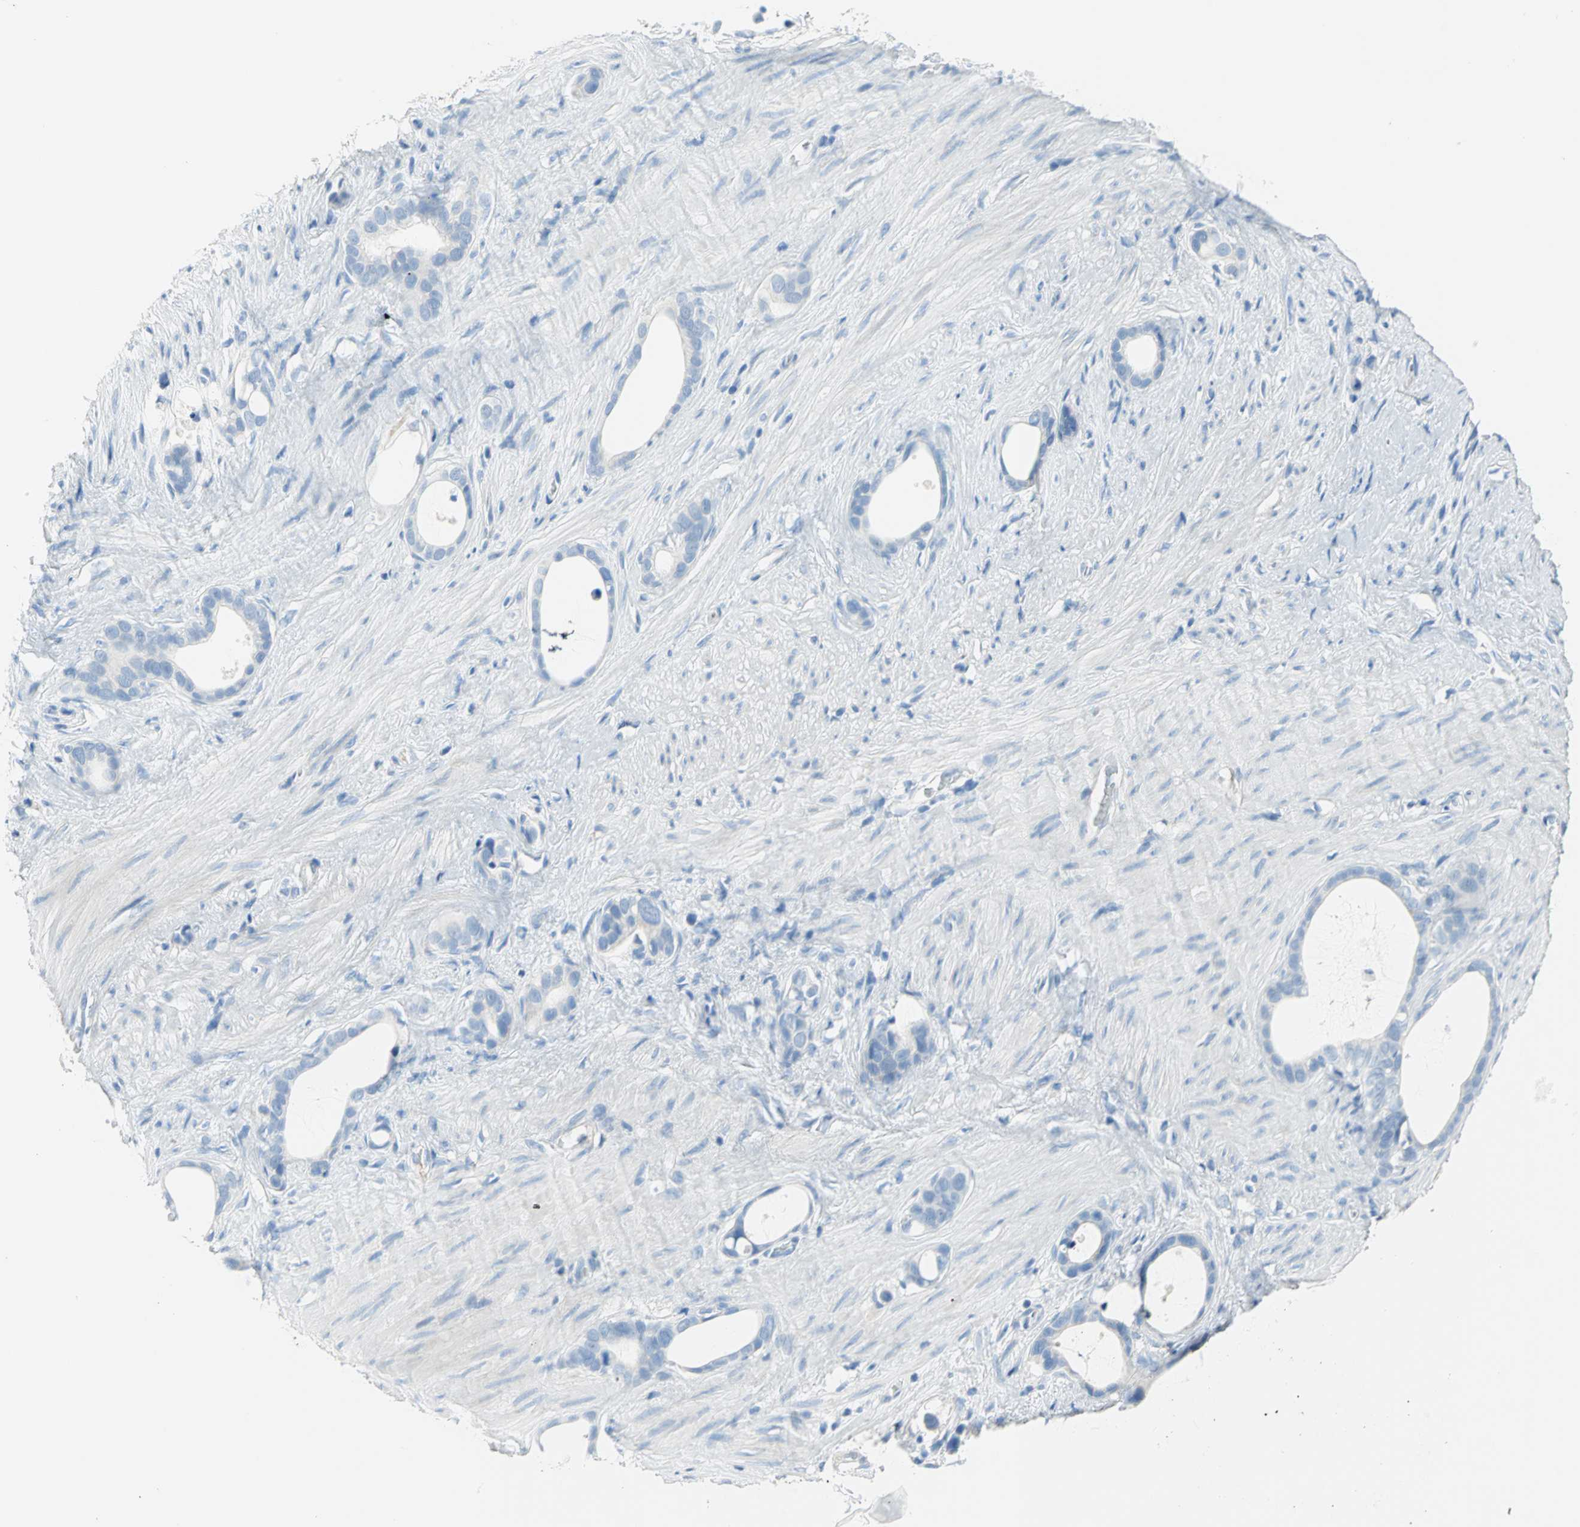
{"staining": {"intensity": "negative", "quantity": "none", "location": "none"}, "tissue": "stomach cancer", "cell_type": "Tumor cells", "image_type": "cancer", "snomed": [{"axis": "morphology", "description": "Adenocarcinoma, NOS"}, {"axis": "topography", "description": "Stomach"}], "caption": "This is an immunohistochemistry (IHC) histopathology image of human stomach cancer. There is no expression in tumor cells.", "gene": "ALOX15", "patient": {"sex": "female", "age": 75}}